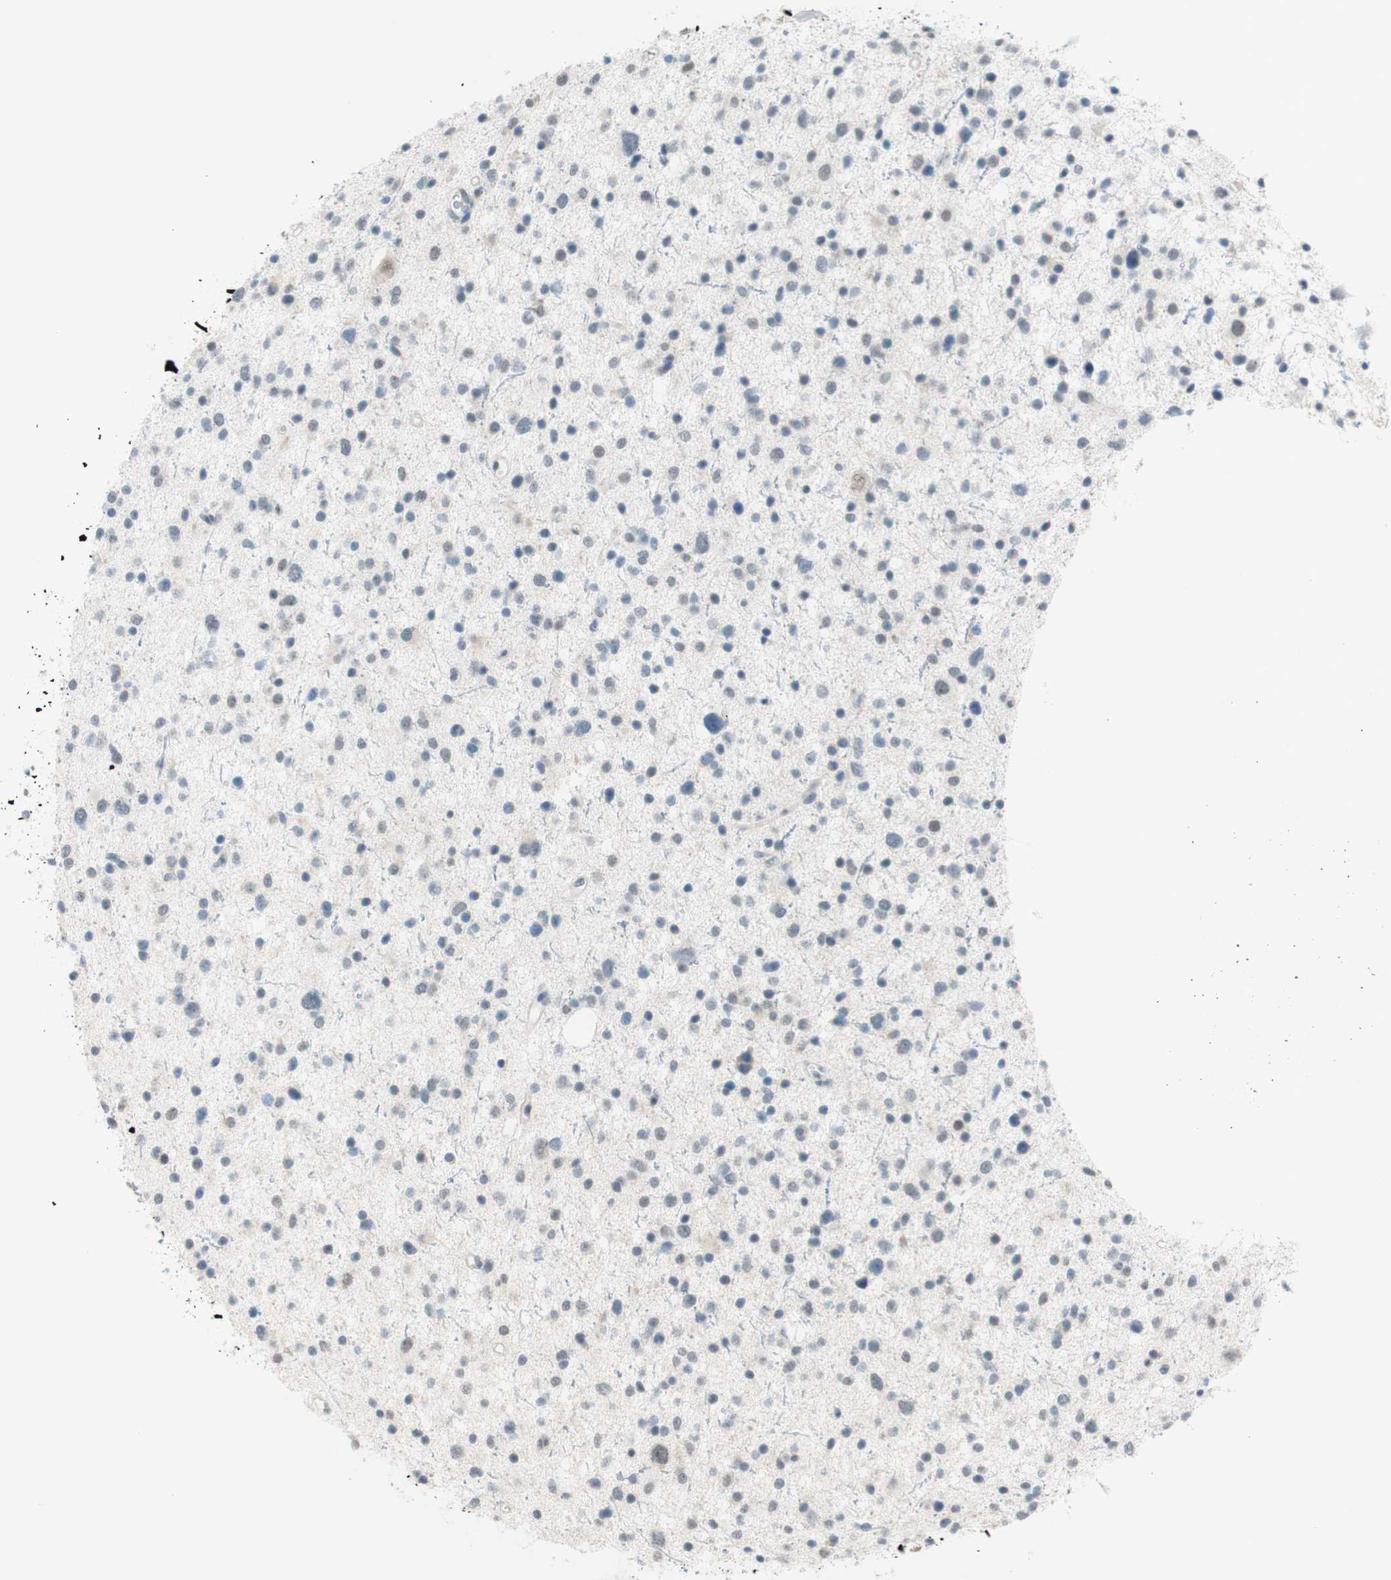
{"staining": {"intensity": "negative", "quantity": "none", "location": "none"}, "tissue": "glioma", "cell_type": "Tumor cells", "image_type": "cancer", "snomed": [{"axis": "morphology", "description": "Glioma, malignant, Low grade"}, {"axis": "topography", "description": "Brain"}], "caption": "Immunohistochemistry (IHC) micrograph of glioma stained for a protein (brown), which shows no expression in tumor cells.", "gene": "JPH1", "patient": {"sex": "female", "age": 37}}